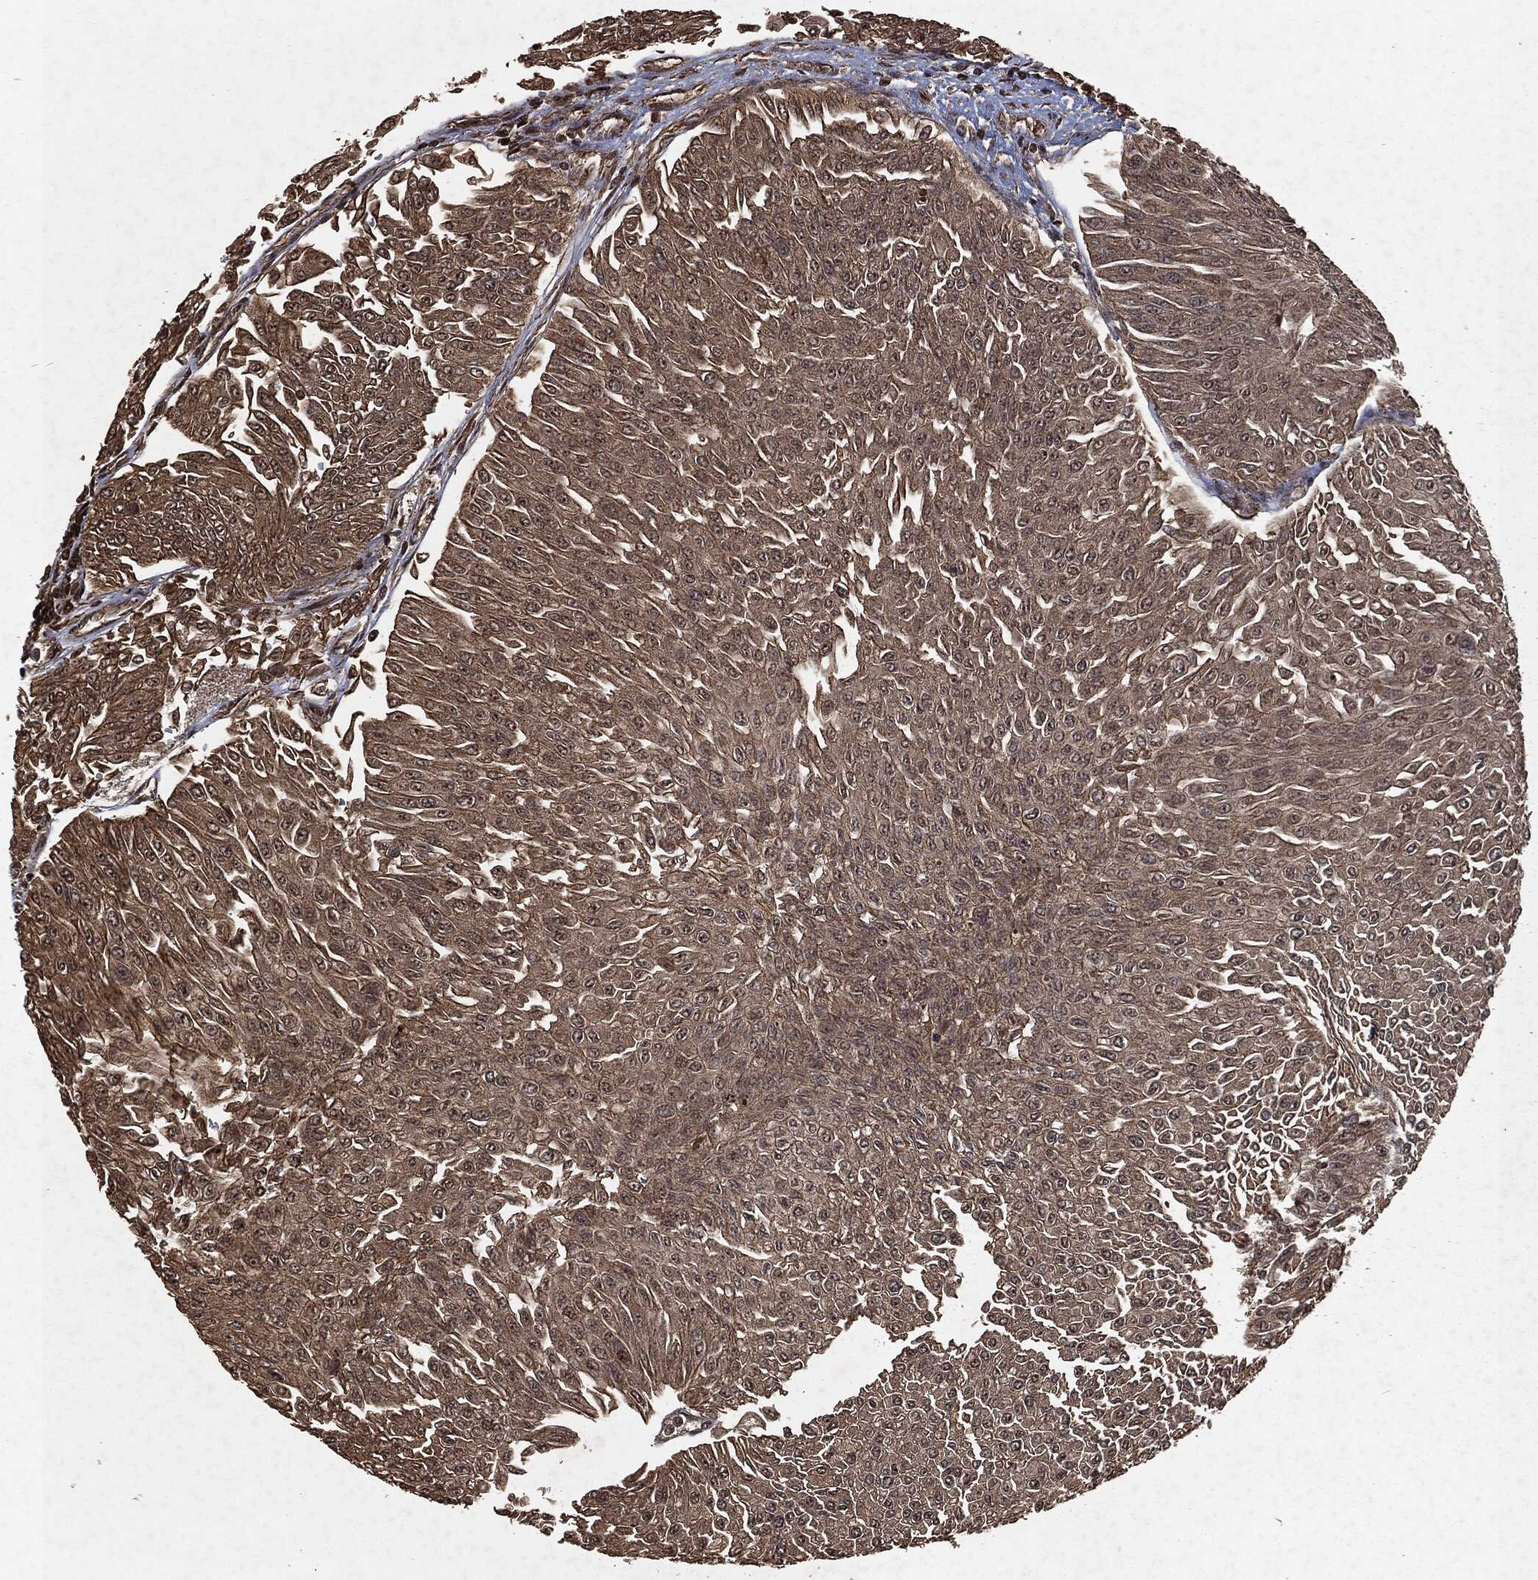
{"staining": {"intensity": "moderate", "quantity": "25%-75%", "location": "cytoplasmic/membranous"}, "tissue": "urothelial cancer", "cell_type": "Tumor cells", "image_type": "cancer", "snomed": [{"axis": "morphology", "description": "Urothelial carcinoma, Low grade"}, {"axis": "topography", "description": "Urinary bladder"}], "caption": "The image reveals a brown stain indicating the presence of a protein in the cytoplasmic/membranous of tumor cells in low-grade urothelial carcinoma. Using DAB (3,3'-diaminobenzidine) (brown) and hematoxylin (blue) stains, captured at high magnification using brightfield microscopy.", "gene": "SNAI1", "patient": {"sex": "male", "age": 67}}